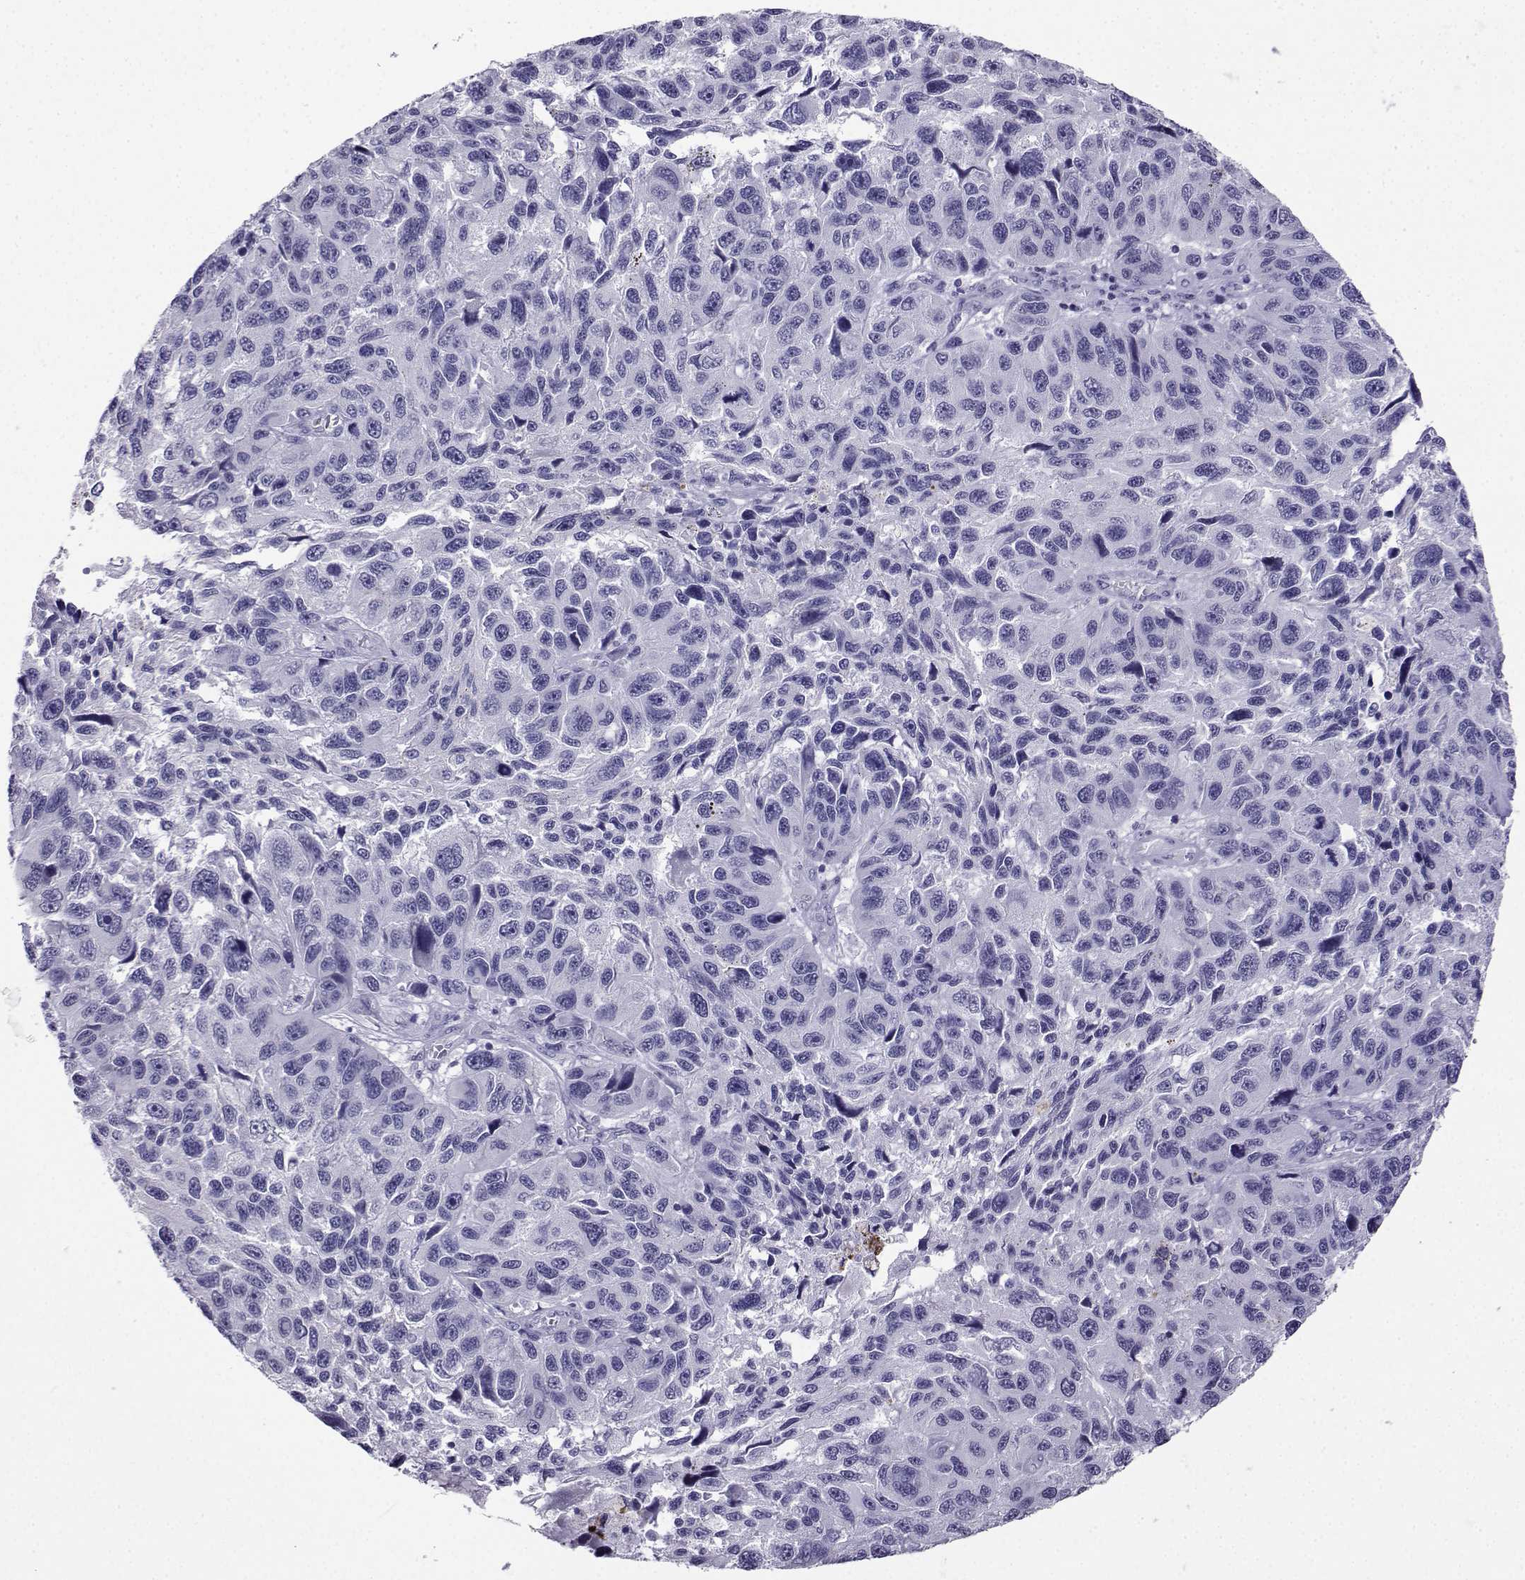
{"staining": {"intensity": "negative", "quantity": "none", "location": "none"}, "tissue": "melanoma", "cell_type": "Tumor cells", "image_type": "cancer", "snomed": [{"axis": "morphology", "description": "Malignant melanoma, NOS"}, {"axis": "topography", "description": "Skin"}], "caption": "Tumor cells are negative for protein expression in human melanoma. (DAB immunohistochemistry, high magnification).", "gene": "KIF17", "patient": {"sex": "male", "age": 53}}